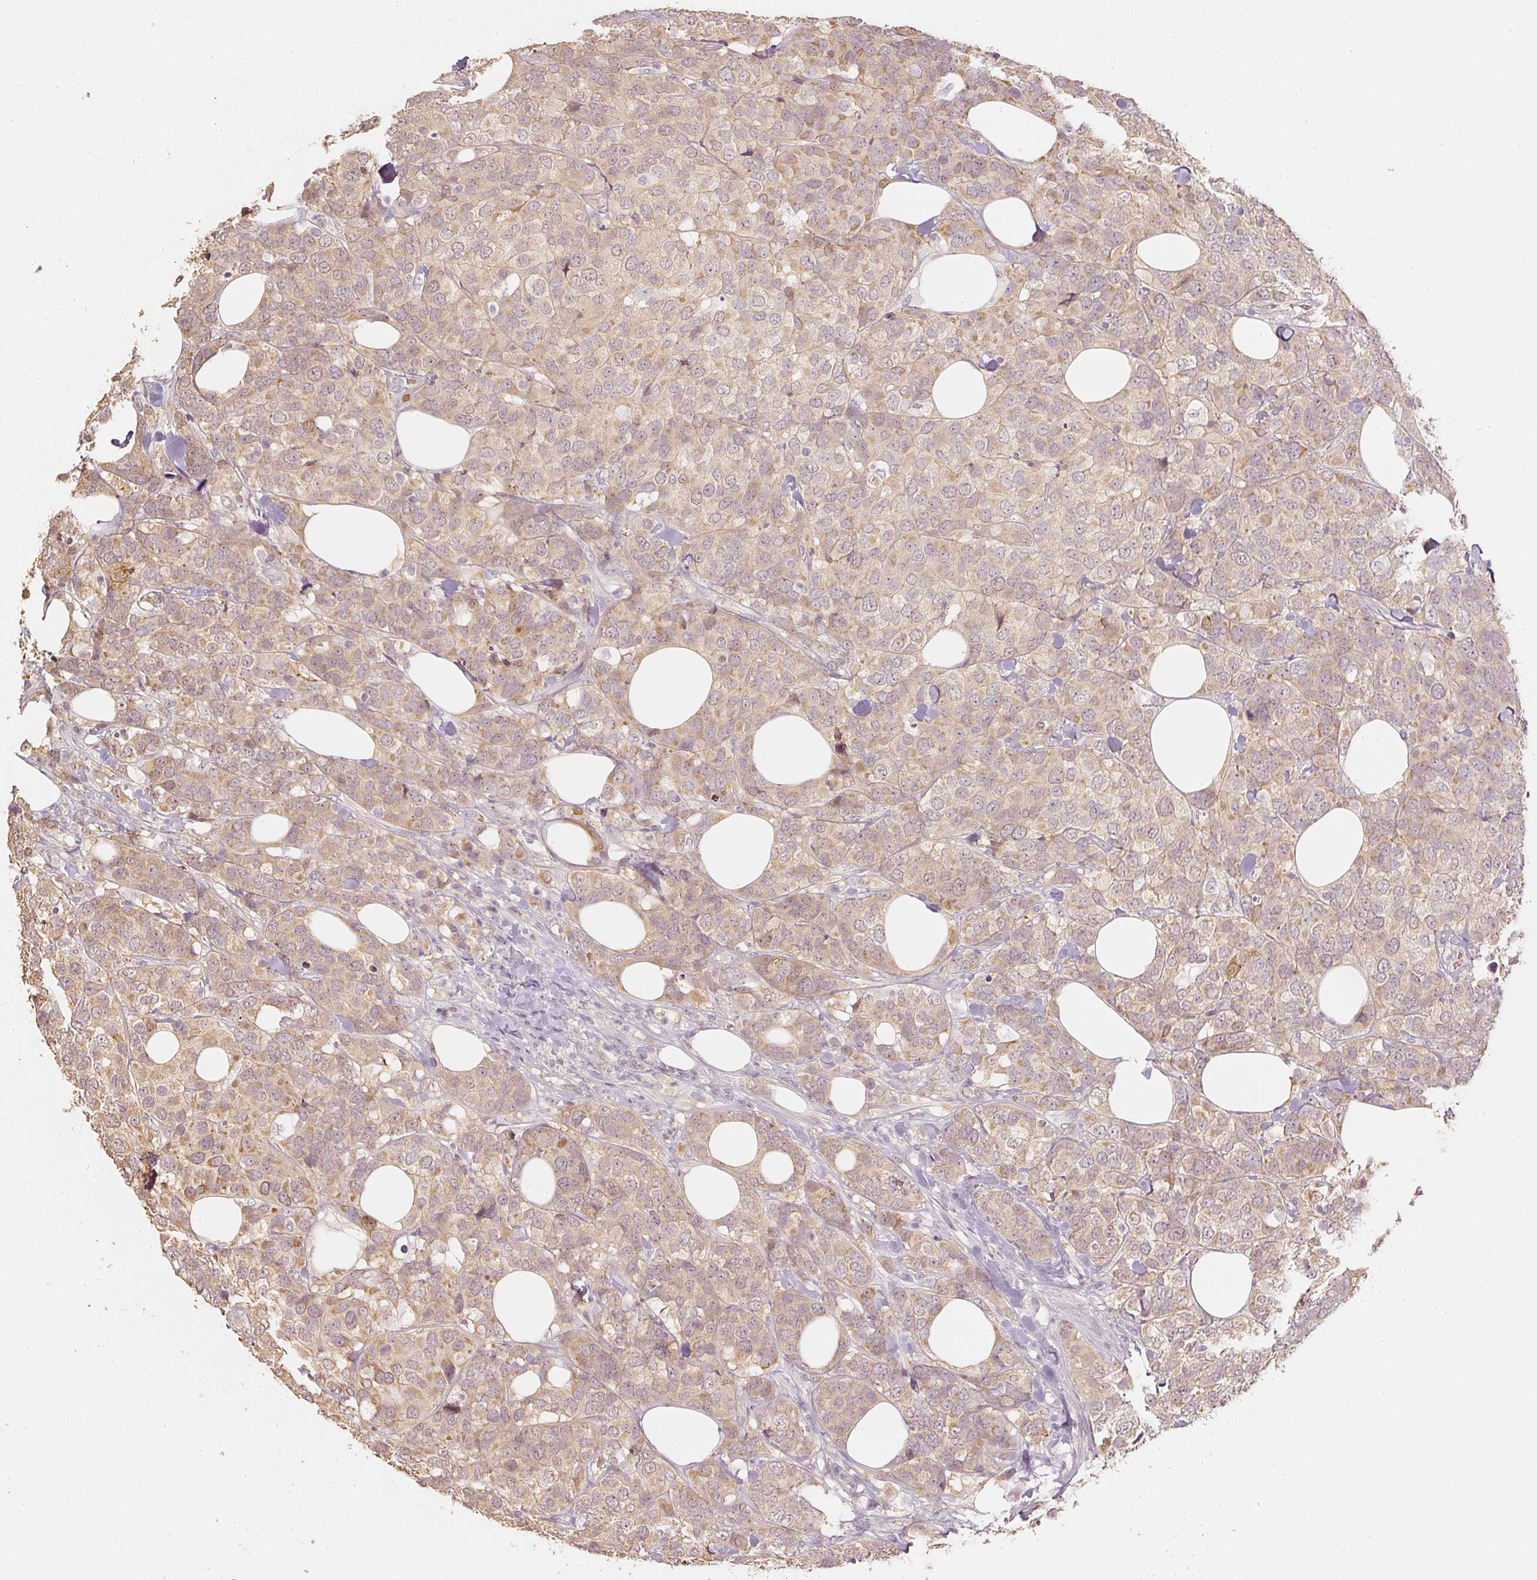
{"staining": {"intensity": "moderate", "quantity": ">75%", "location": "cytoplasmic/membranous"}, "tissue": "breast cancer", "cell_type": "Tumor cells", "image_type": "cancer", "snomed": [{"axis": "morphology", "description": "Lobular carcinoma"}, {"axis": "topography", "description": "Breast"}], "caption": "Immunohistochemistry of lobular carcinoma (breast) demonstrates medium levels of moderate cytoplasmic/membranous expression in about >75% of tumor cells.", "gene": "GZMA", "patient": {"sex": "female", "age": 59}}